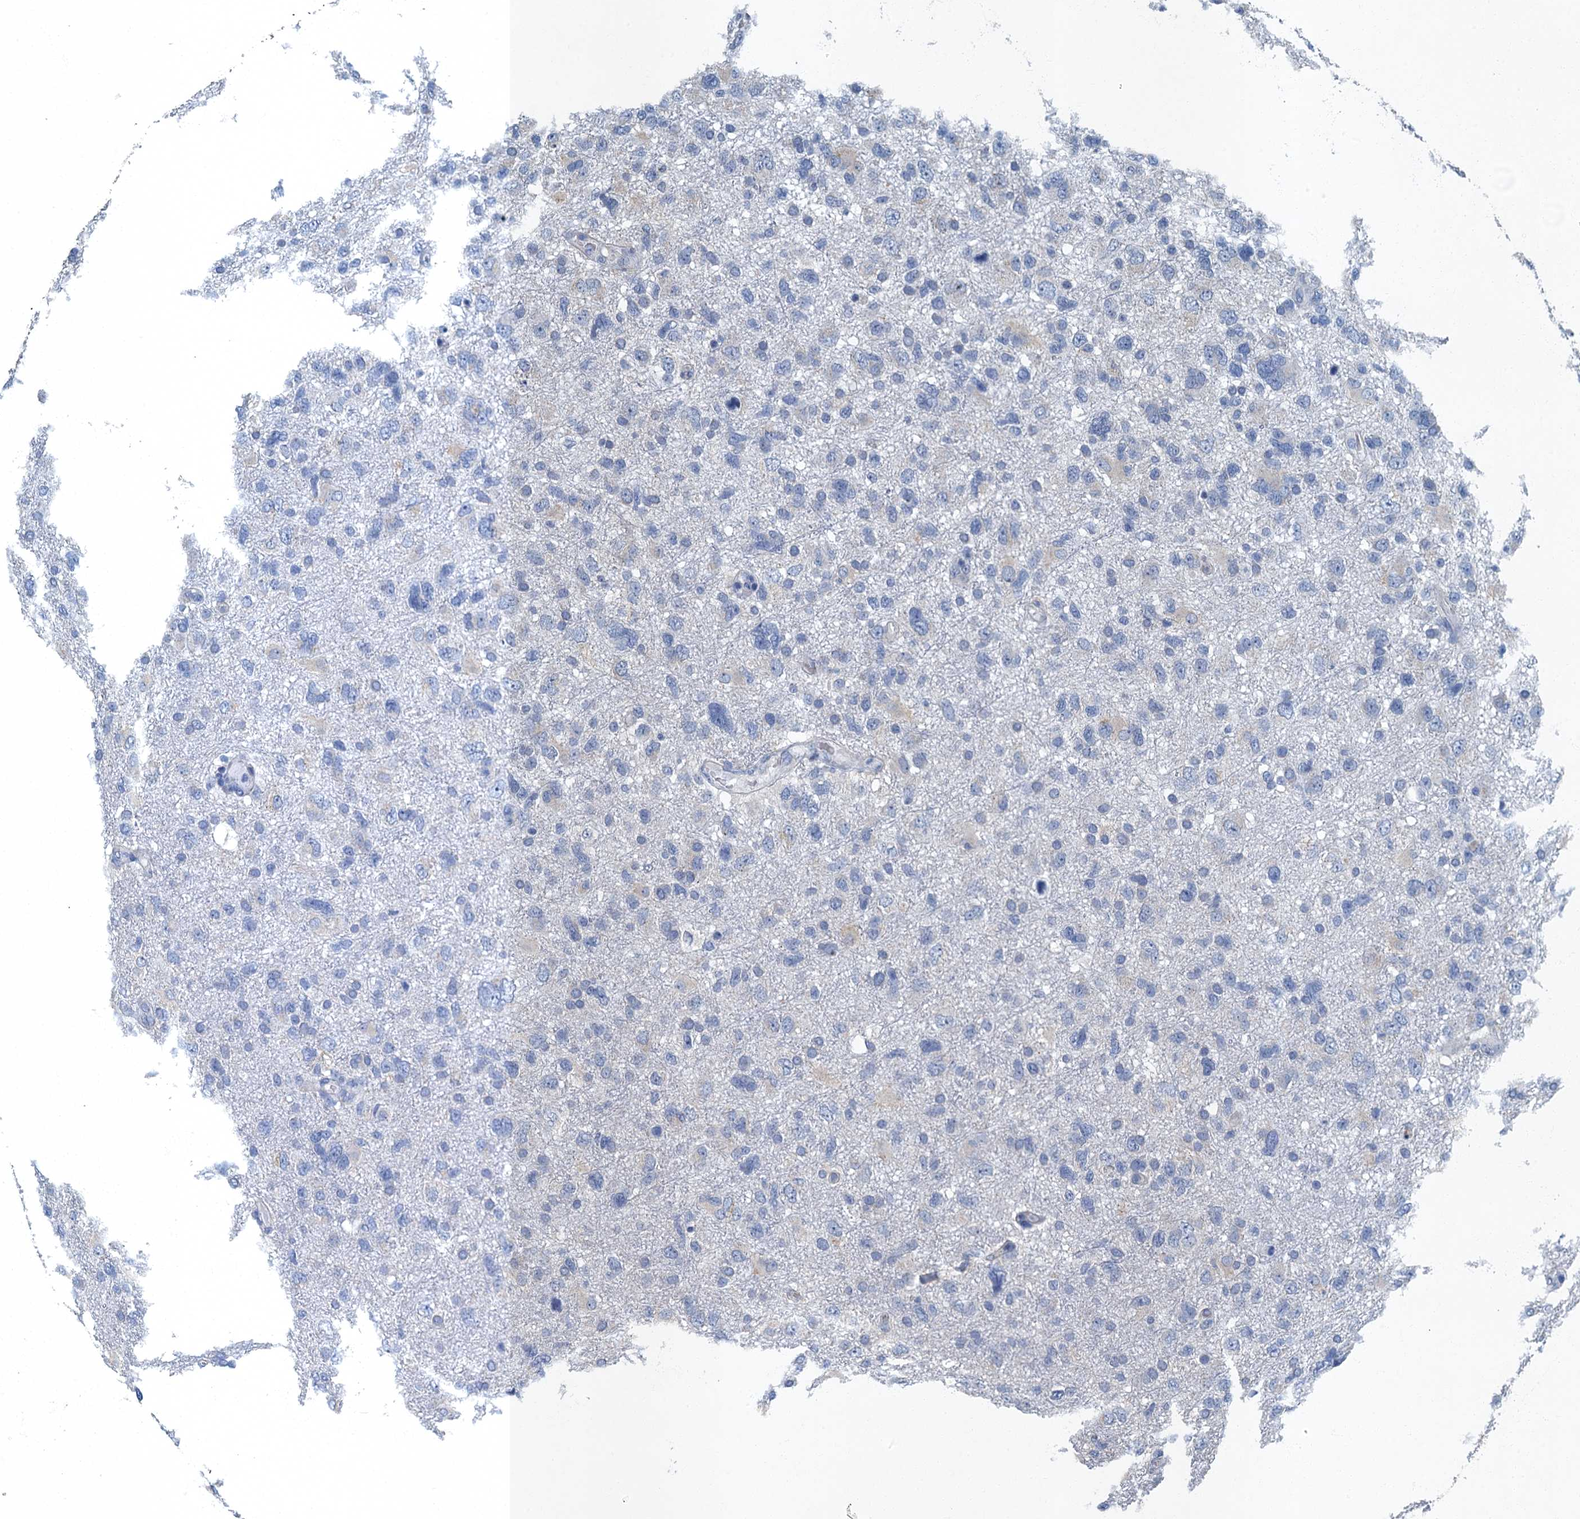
{"staining": {"intensity": "negative", "quantity": "none", "location": "none"}, "tissue": "glioma", "cell_type": "Tumor cells", "image_type": "cancer", "snomed": [{"axis": "morphology", "description": "Glioma, malignant, High grade"}, {"axis": "topography", "description": "Brain"}], "caption": "An immunohistochemistry (IHC) photomicrograph of glioma is shown. There is no staining in tumor cells of glioma.", "gene": "GADL1", "patient": {"sex": "male", "age": 61}}